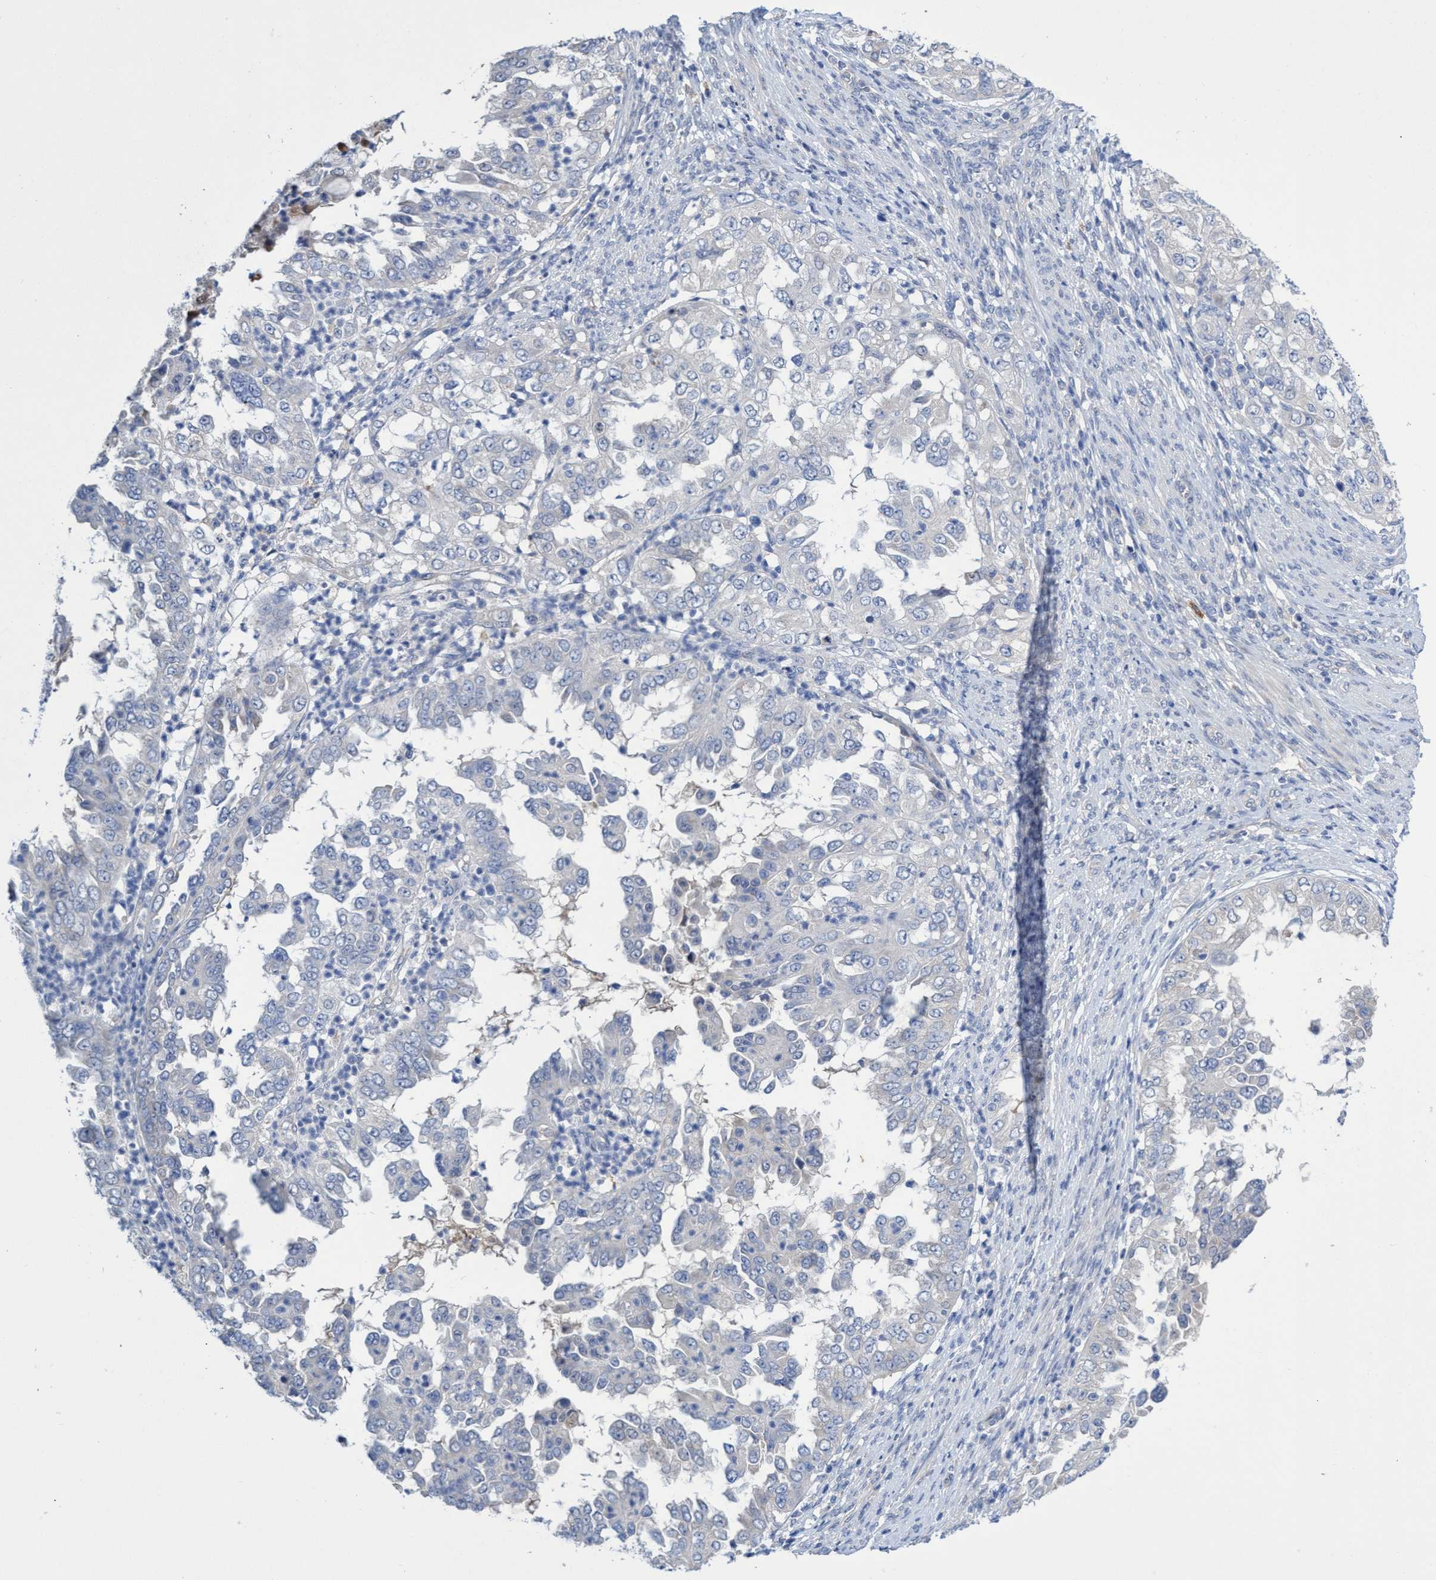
{"staining": {"intensity": "negative", "quantity": "none", "location": "none"}, "tissue": "endometrial cancer", "cell_type": "Tumor cells", "image_type": "cancer", "snomed": [{"axis": "morphology", "description": "Adenocarcinoma, NOS"}, {"axis": "topography", "description": "Endometrium"}], "caption": "This is a micrograph of immunohistochemistry (IHC) staining of endometrial cancer (adenocarcinoma), which shows no expression in tumor cells.", "gene": "SVEP1", "patient": {"sex": "female", "age": 85}}